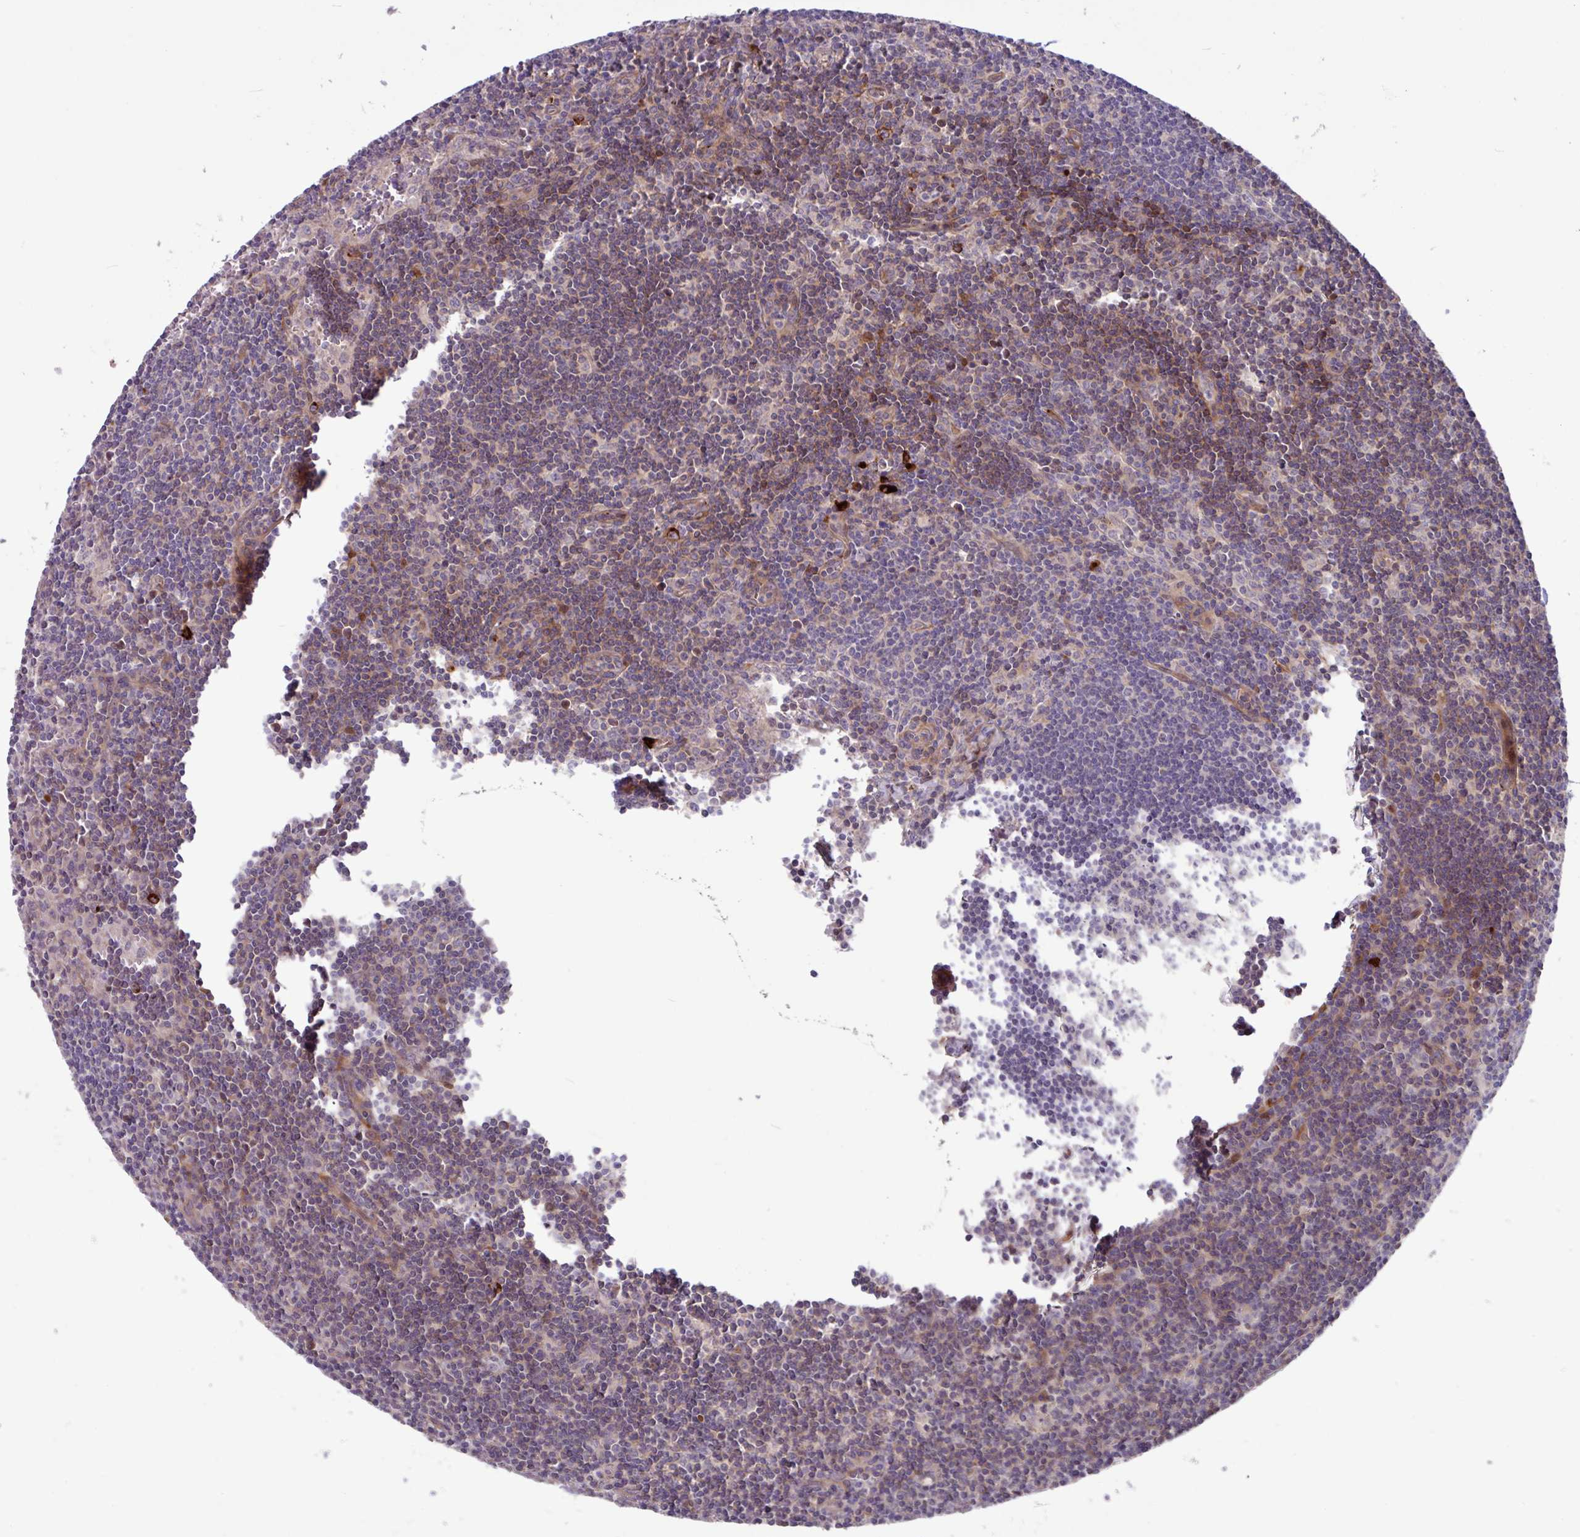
{"staining": {"intensity": "negative", "quantity": "none", "location": "none"}, "tissue": "lymph node", "cell_type": "Germinal center cells", "image_type": "normal", "snomed": [{"axis": "morphology", "description": "Normal tissue, NOS"}, {"axis": "topography", "description": "Lymph node"}], "caption": "DAB immunohistochemical staining of unremarkable human lymph node shows no significant positivity in germinal center cells.", "gene": "B4GALNT4", "patient": {"sex": "female", "age": 29}}